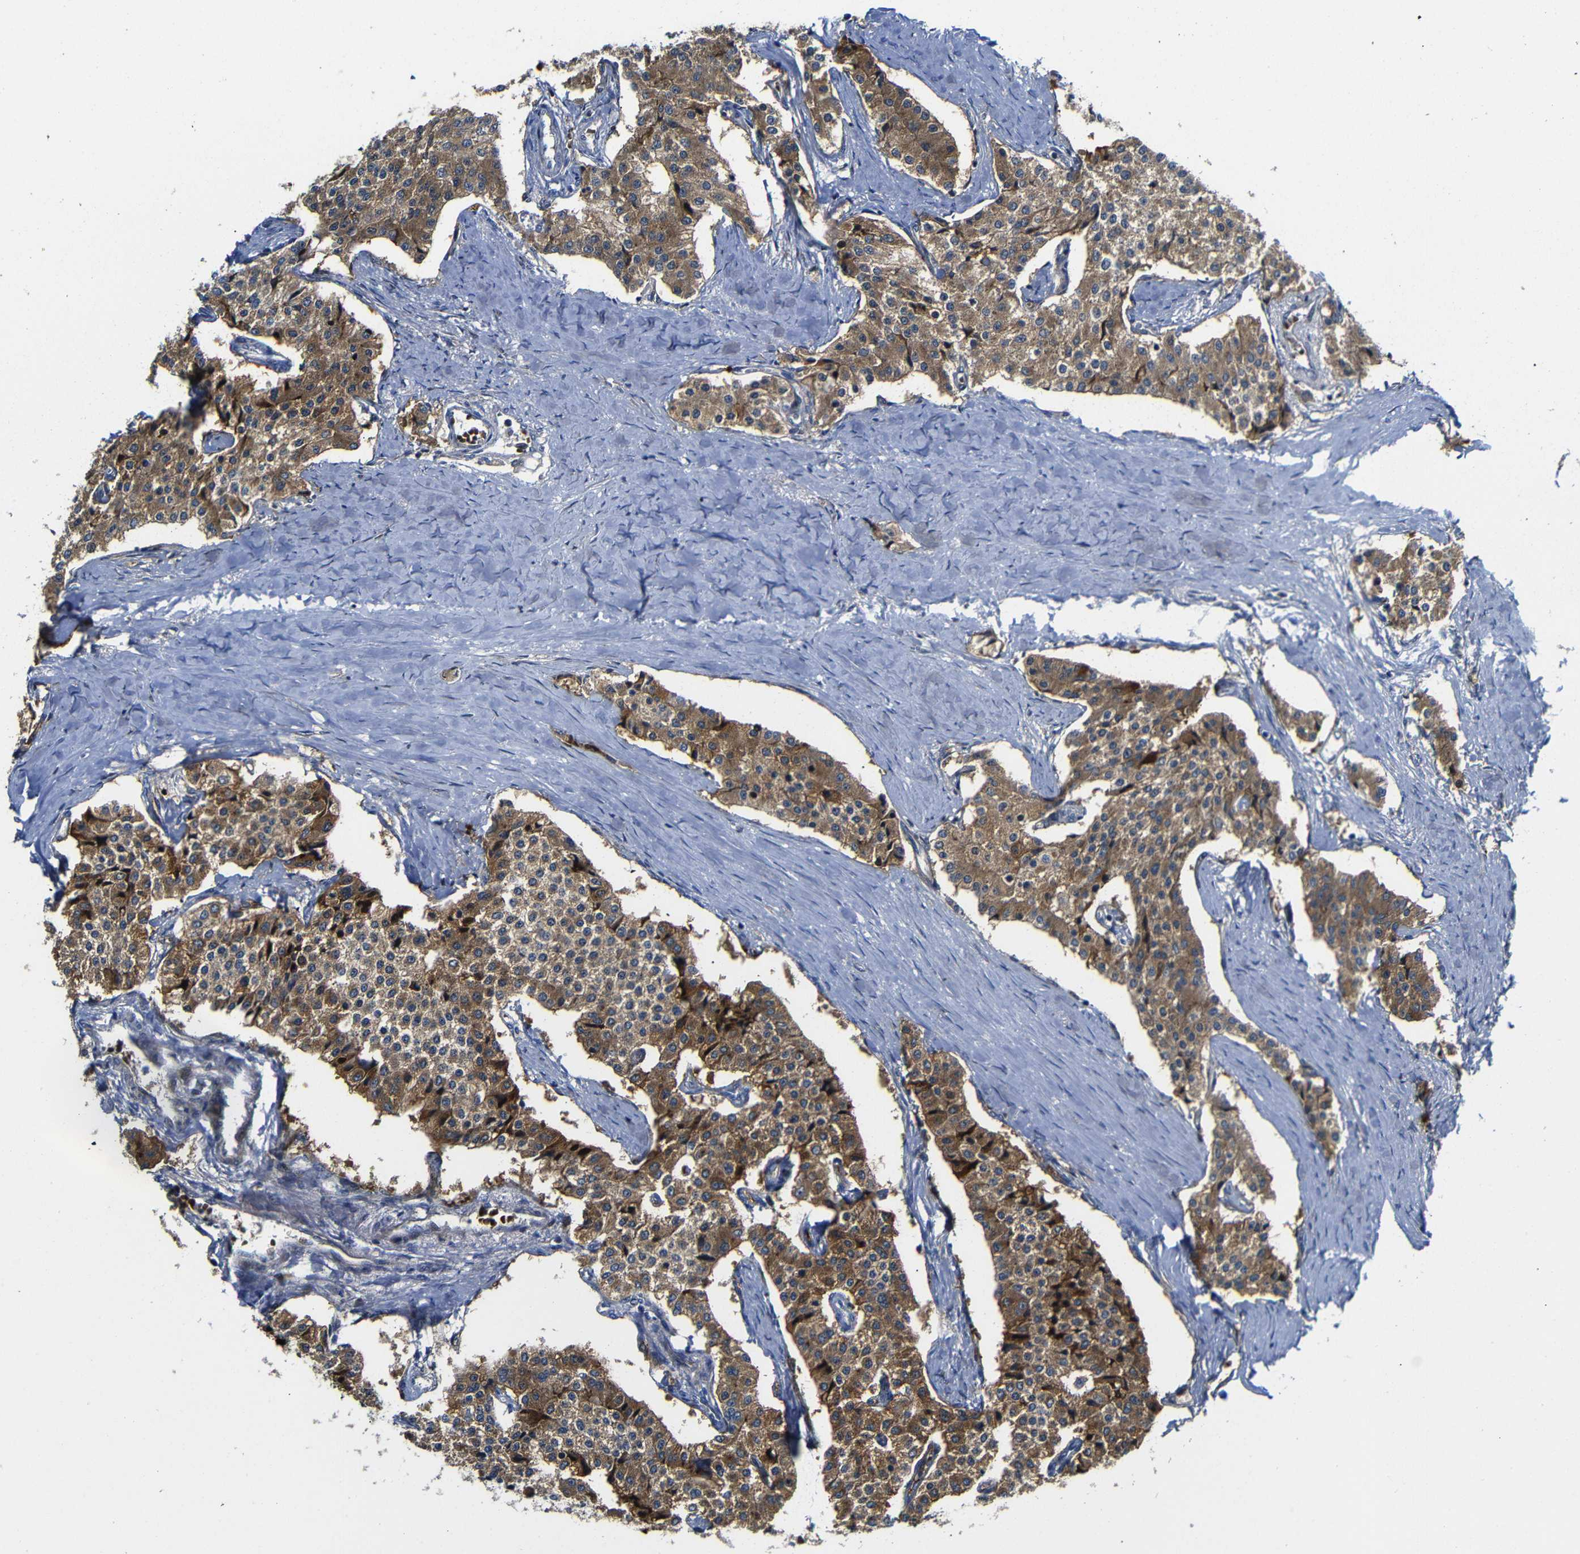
{"staining": {"intensity": "moderate", "quantity": ">75%", "location": "cytoplasmic/membranous,nuclear"}, "tissue": "carcinoid", "cell_type": "Tumor cells", "image_type": "cancer", "snomed": [{"axis": "morphology", "description": "Carcinoid, malignant, NOS"}, {"axis": "topography", "description": "Colon"}], "caption": "Immunohistochemical staining of carcinoid reveals medium levels of moderate cytoplasmic/membranous and nuclear protein staining in about >75% of tumor cells. The protein is stained brown, and the nuclei are stained in blue (DAB IHC with brightfield microscopy, high magnification).", "gene": "PARP14", "patient": {"sex": "female", "age": 52}}